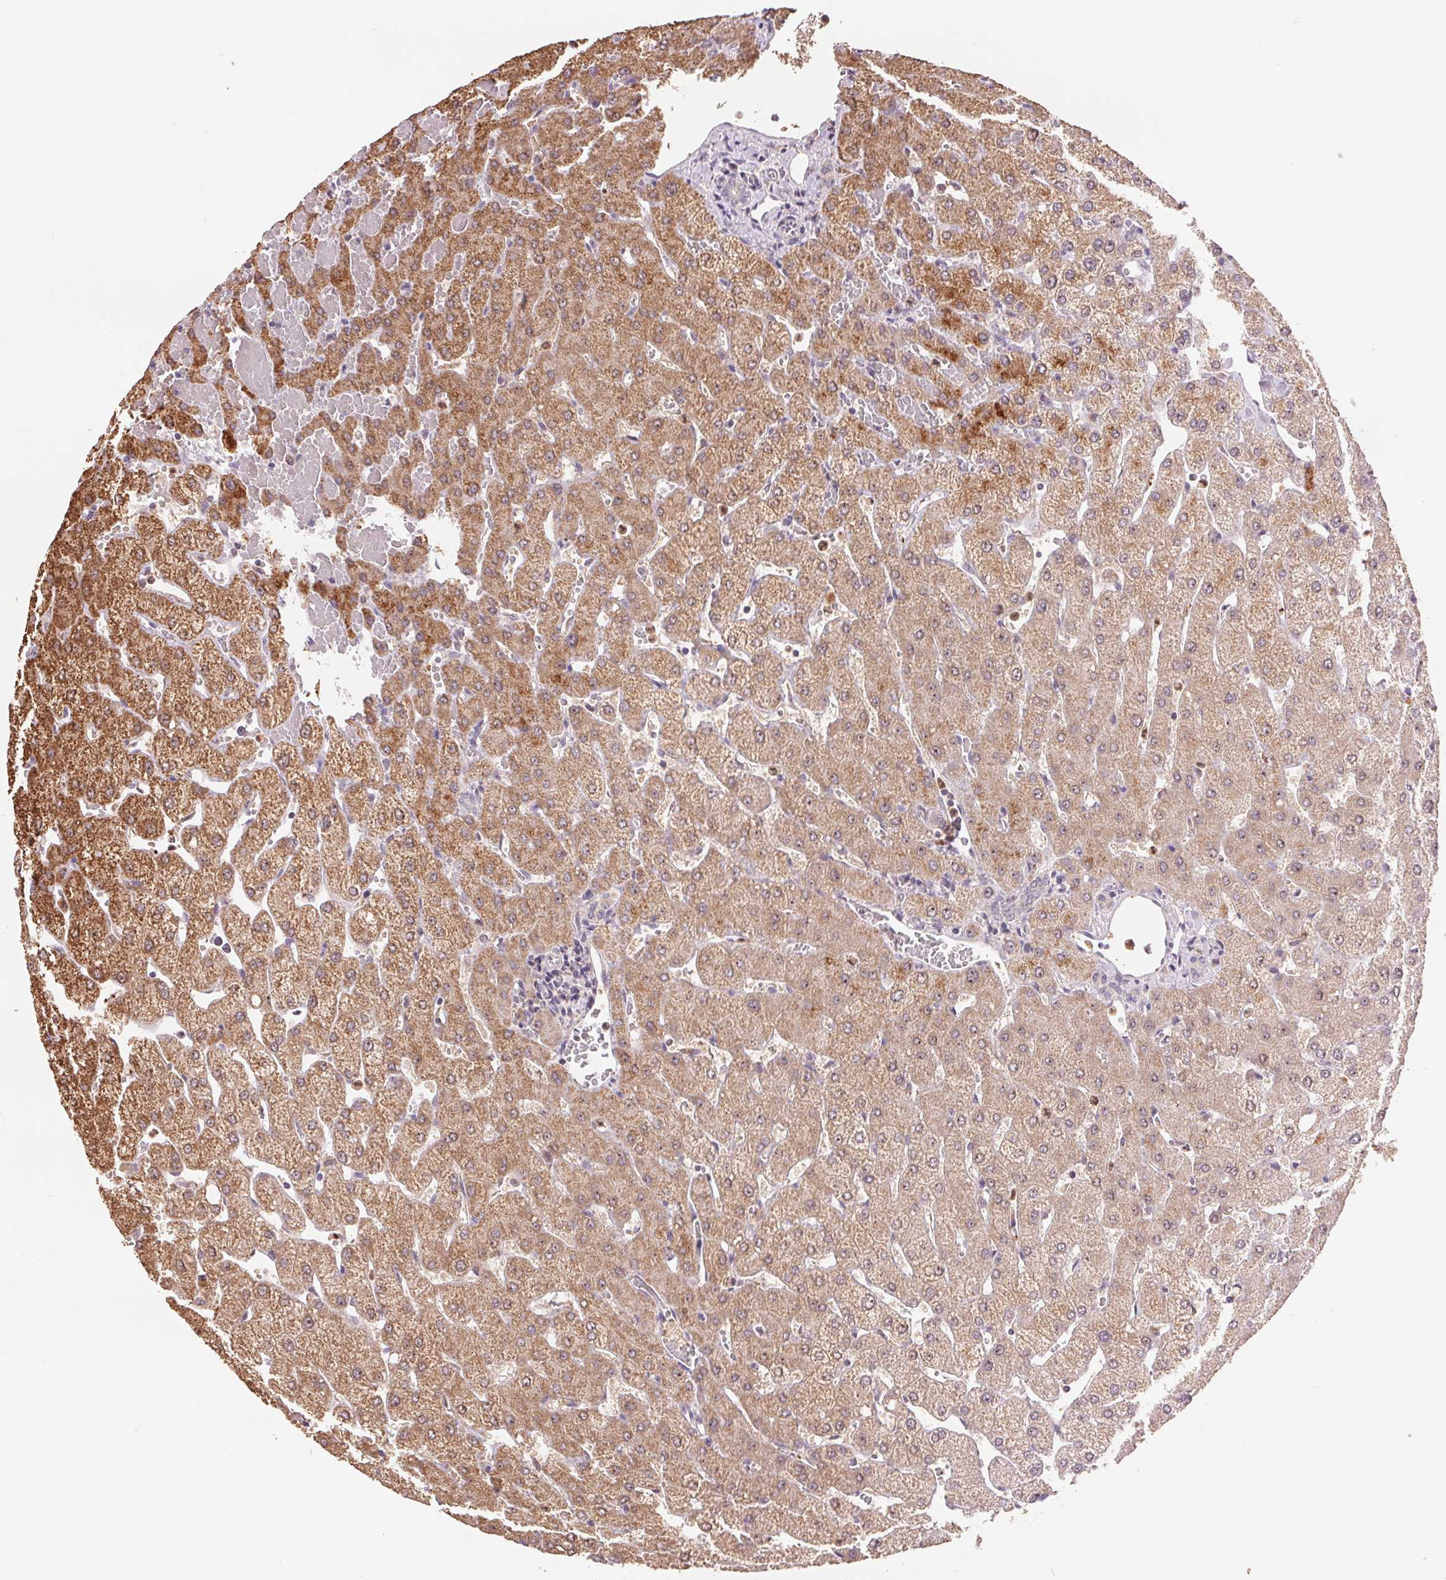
{"staining": {"intensity": "negative", "quantity": "none", "location": "none"}, "tissue": "liver", "cell_type": "Cholangiocytes", "image_type": "normal", "snomed": [{"axis": "morphology", "description": "Normal tissue, NOS"}, {"axis": "topography", "description": "Liver"}], "caption": "Immunohistochemical staining of unremarkable human liver displays no significant expression in cholangiocytes.", "gene": "RANBP3L", "patient": {"sex": "female", "age": 54}}